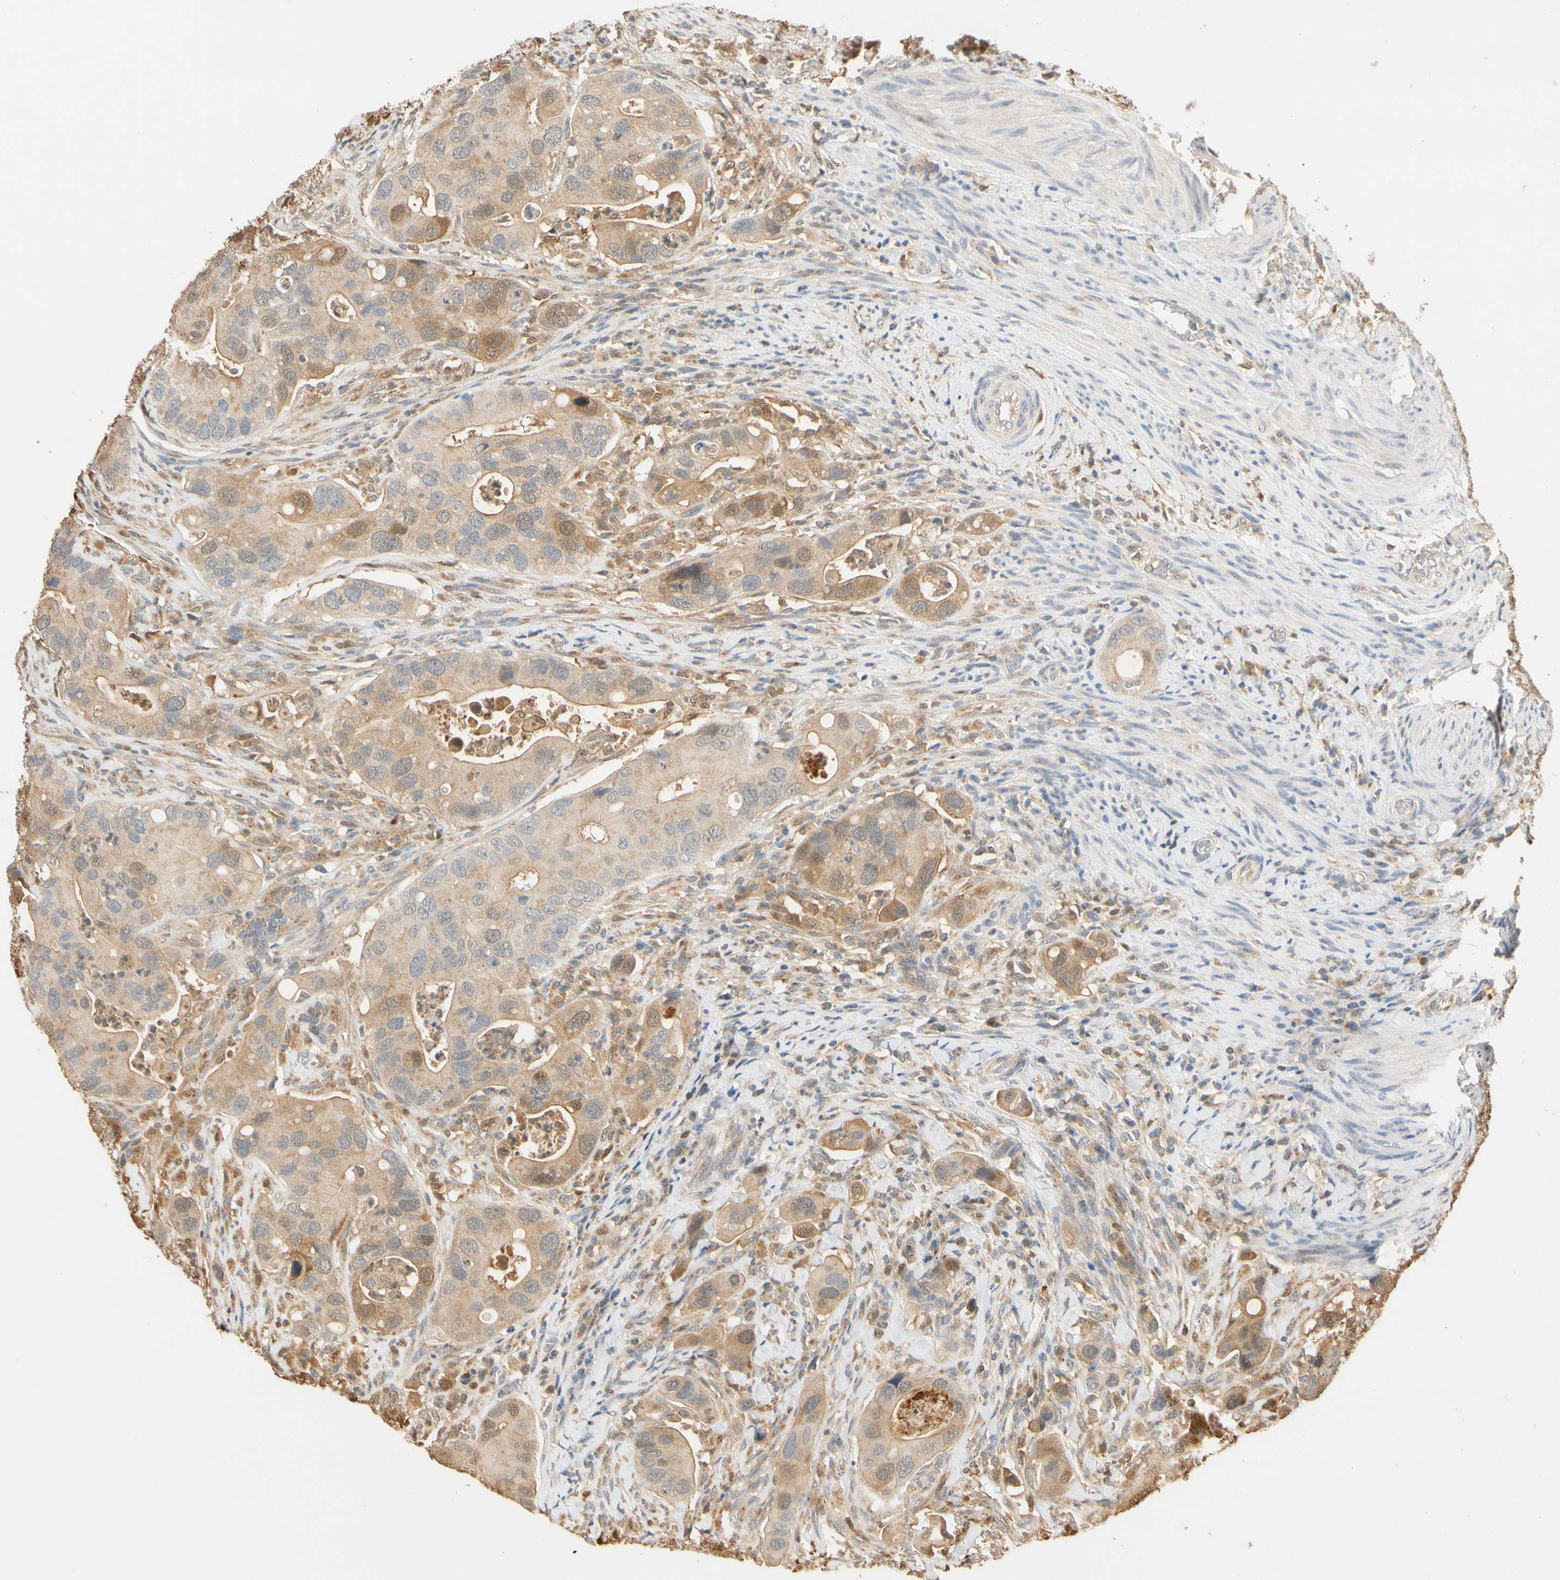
{"staining": {"intensity": "moderate", "quantity": ">75%", "location": "cytoplasmic/membranous"}, "tissue": "colorectal cancer", "cell_type": "Tumor cells", "image_type": "cancer", "snomed": [{"axis": "morphology", "description": "Adenocarcinoma, NOS"}, {"axis": "topography", "description": "Rectum"}], "caption": "Tumor cells show medium levels of moderate cytoplasmic/membranous staining in about >75% of cells in colorectal cancer. (DAB (3,3'-diaminobenzidine) = brown stain, brightfield microscopy at high magnification).", "gene": "GPSM2", "patient": {"sex": "female", "age": 57}}